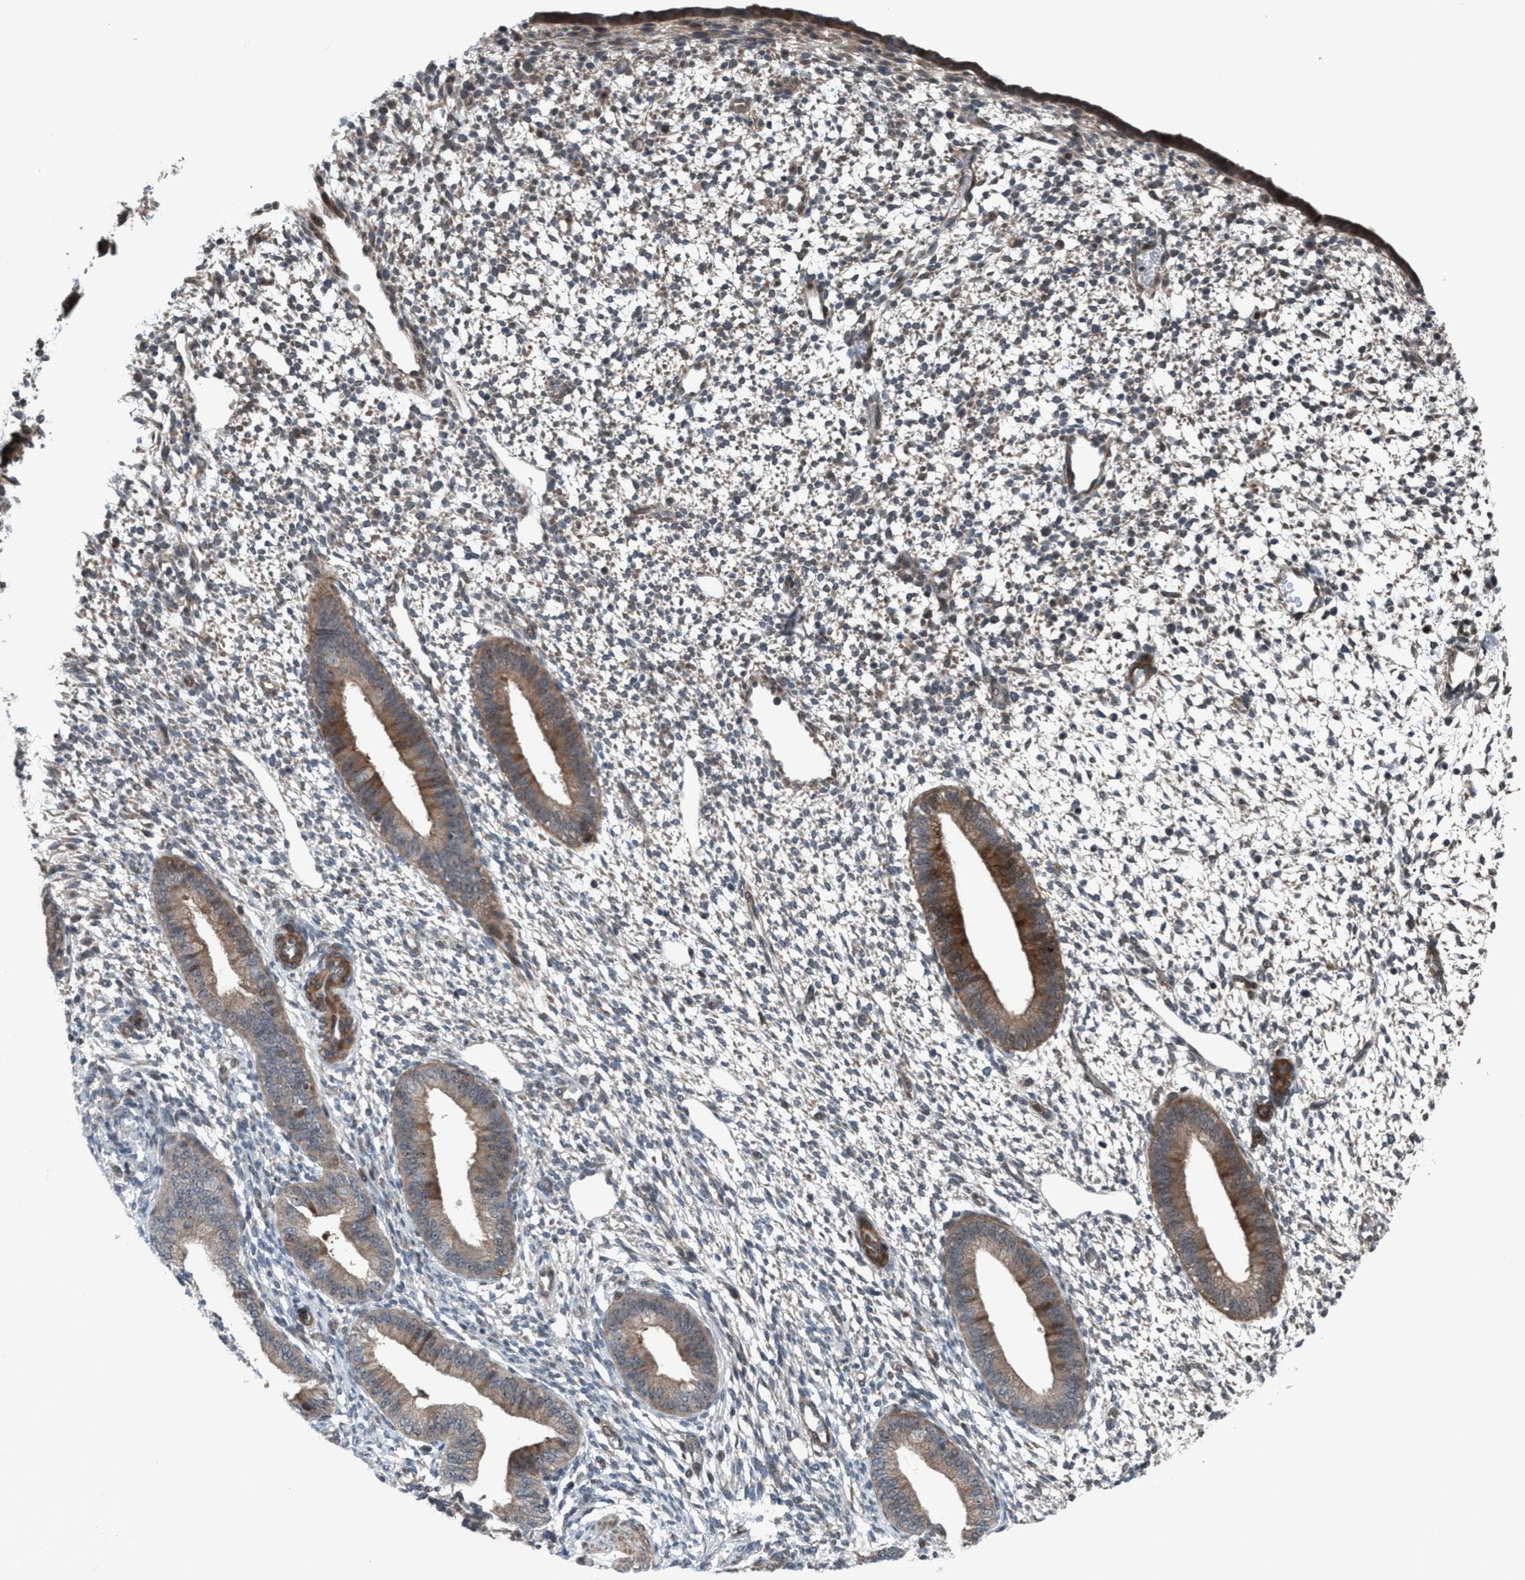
{"staining": {"intensity": "weak", "quantity": "25%-75%", "location": "cytoplasmic/membranous"}, "tissue": "endometrium", "cell_type": "Cells in endometrial stroma", "image_type": "normal", "snomed": [{"axis": "morphology", "description": "Normal tissue, NOS"}, {"axis": "topography", "description": "Endometrium"}], "caption": "A brown stain labels weak cytoplasmic/membranous expression of a protein in cells in endometrial stroma of benign human endometrium.", "gene": "NISCH", "patient": {"sex": "female", "age": 46}}